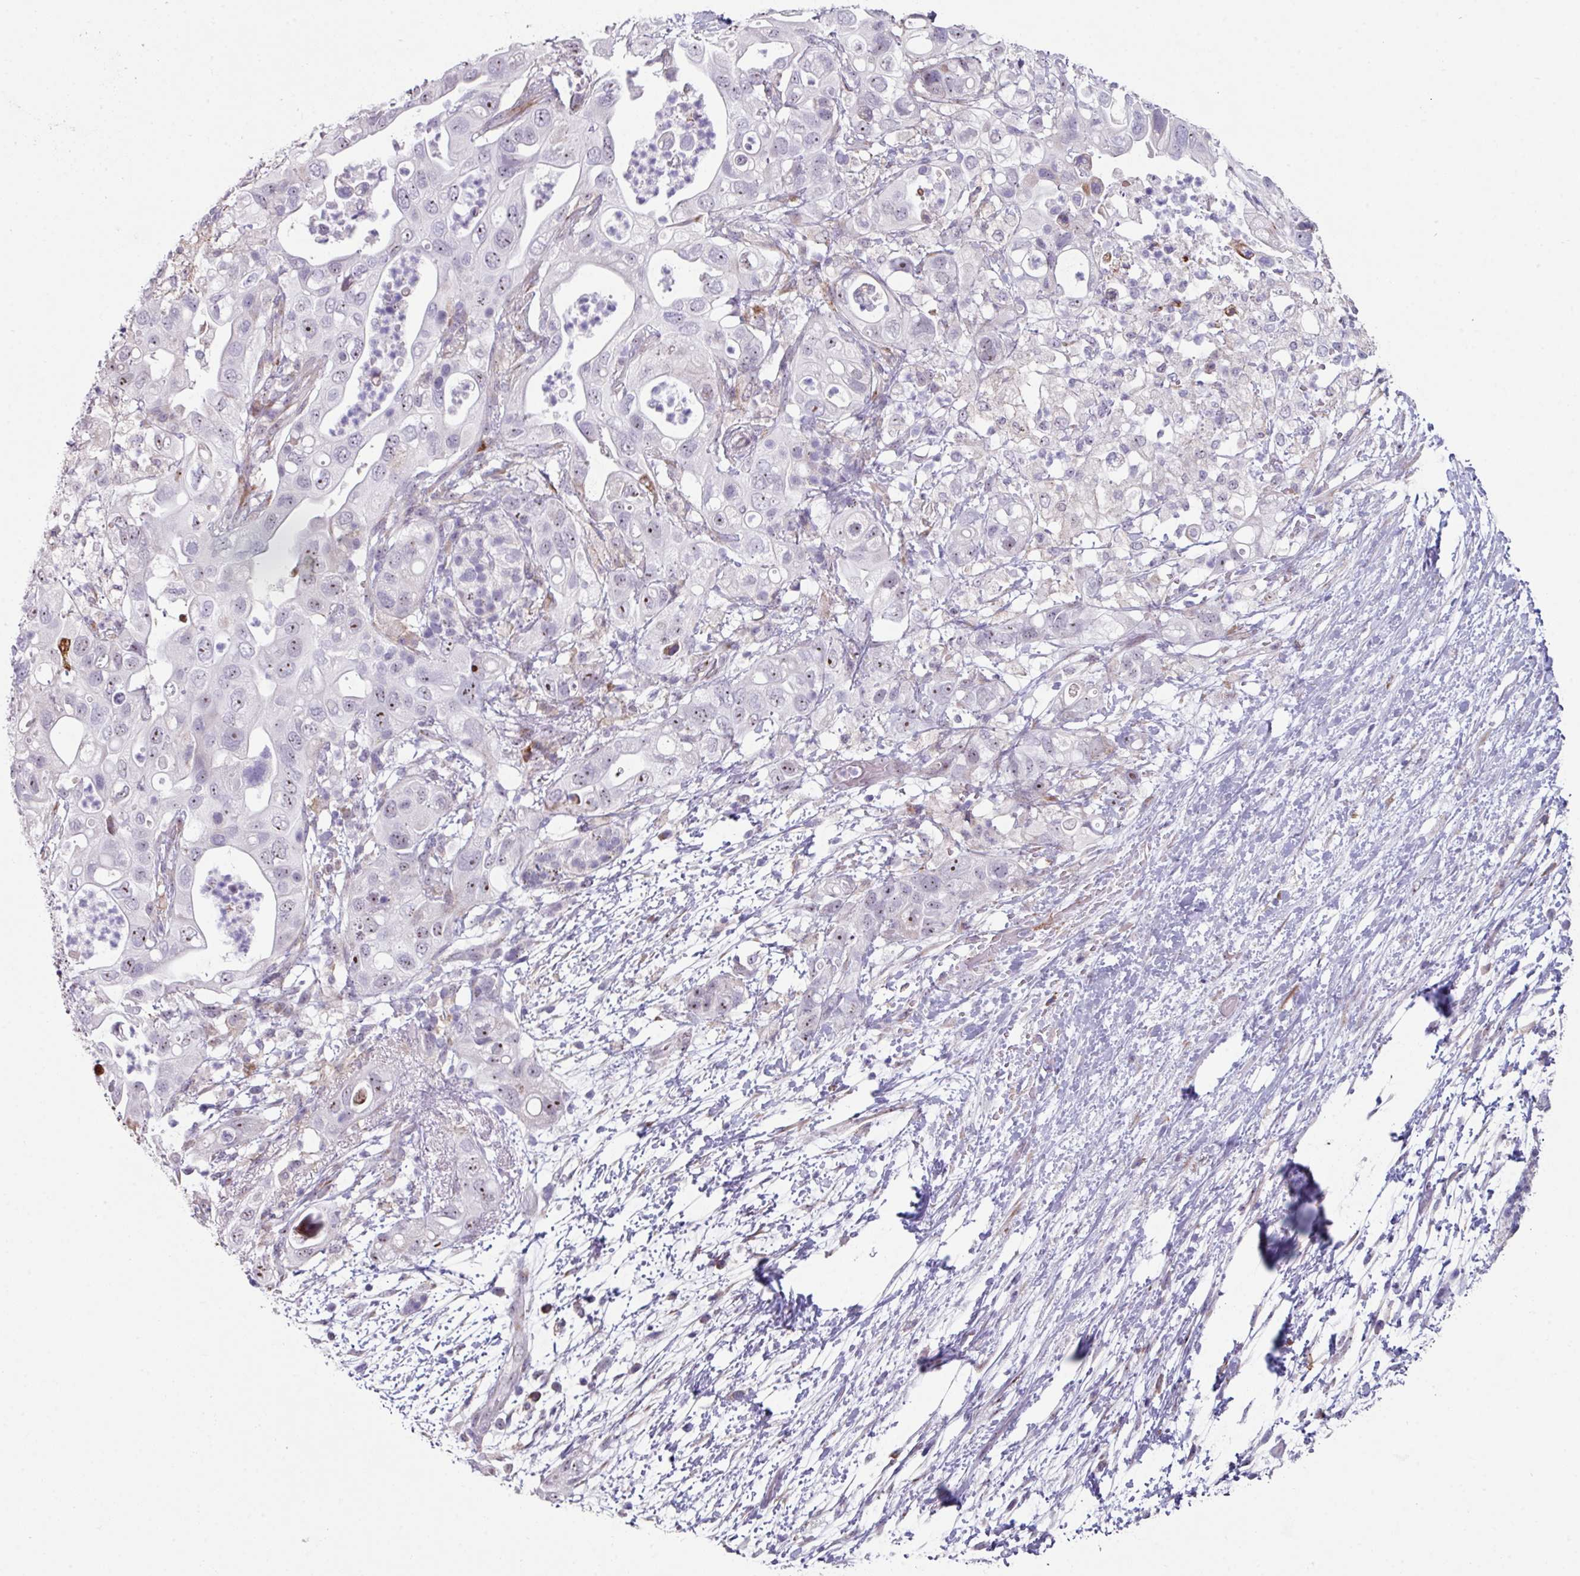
{"staining": {"intensity": "weak", "quantity": "25%-75%", "location": "nuclear"}, "tissue": "pancreatic cancer", "cell_type": "Tumor cells", "image_type": "cancer", "snomed": [{"axis": "morphology", "description": "Adenocarcinoma, NOS"}, {"axis": "topography", "description": "Pancreas"}], "caption": "A photomicrograph showing weak nuclear expression in approximately 25%-75% of tumor cells in pancreatic adenocarcinoma, as visualized by brown immunohistochemical staining.", "gene": "BMS1", "patient": {"sex": "female", "age": 72}}